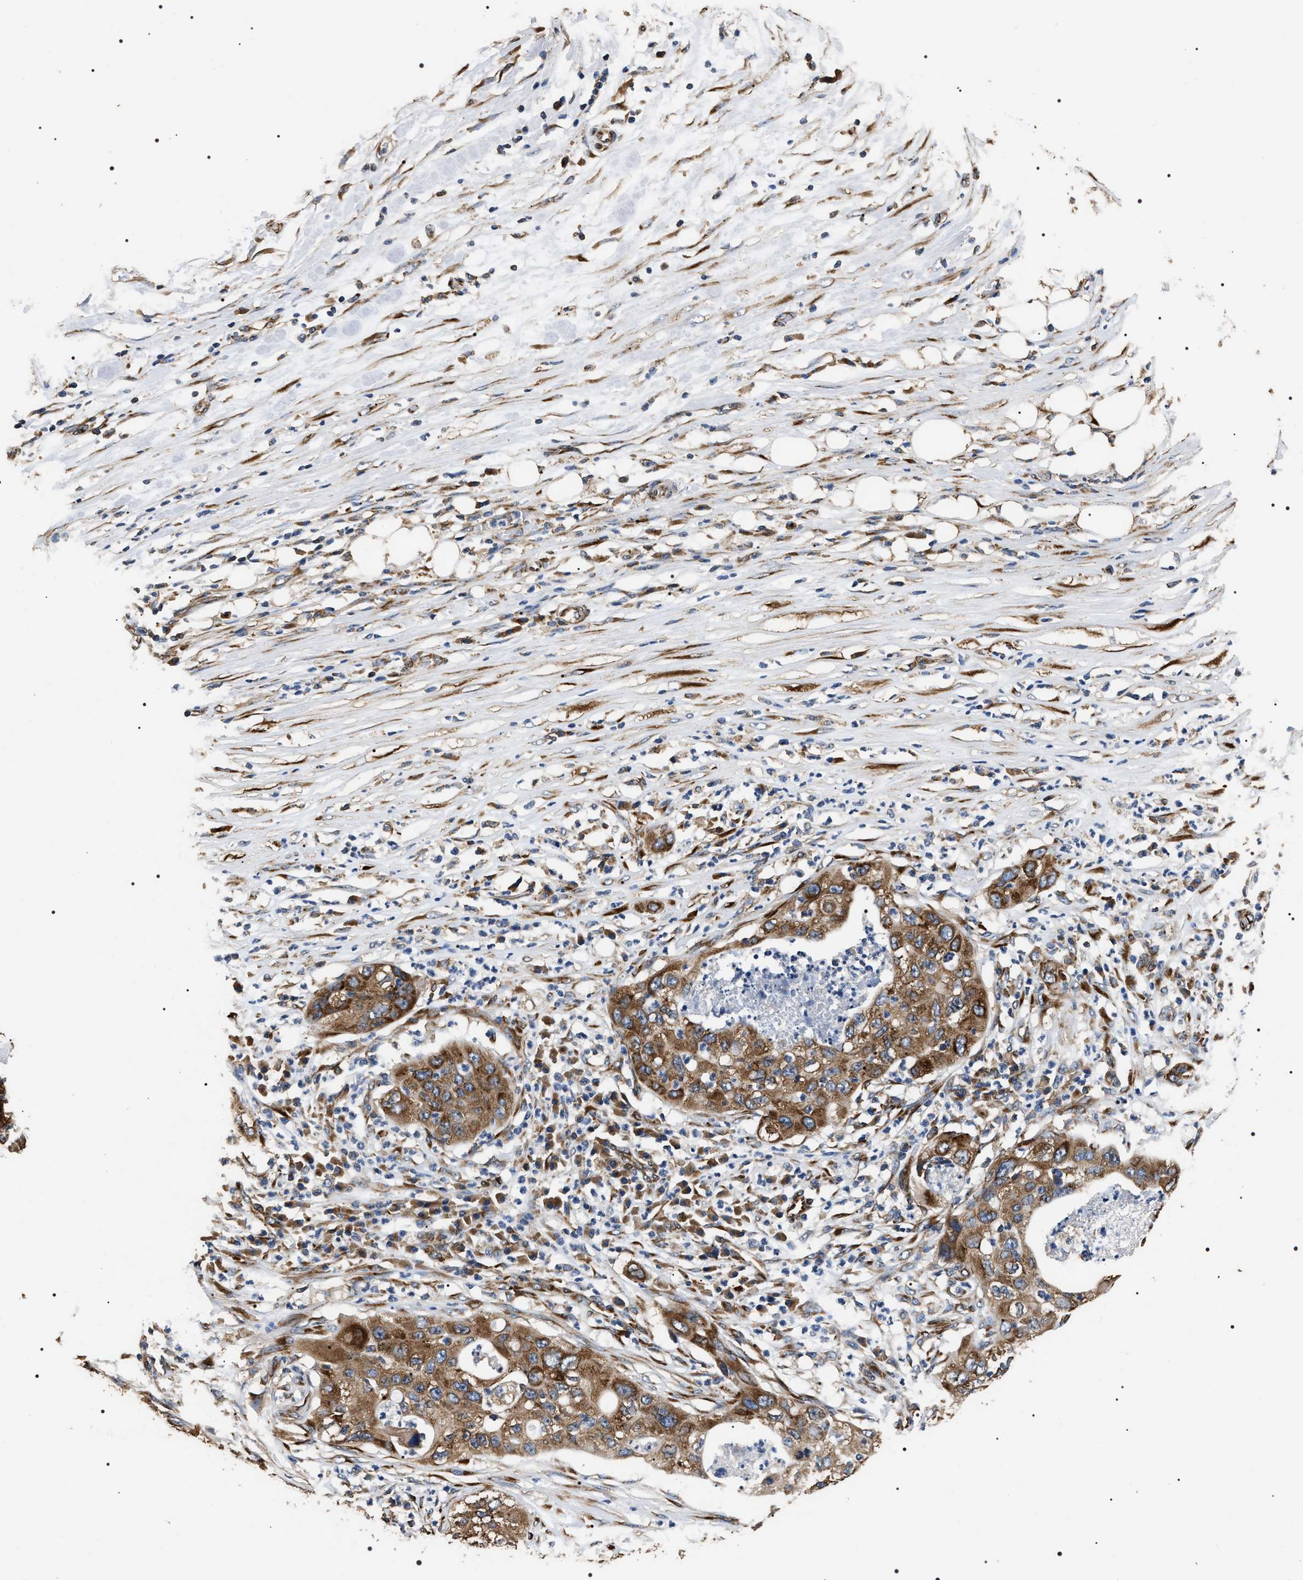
{"staining": {"intensity": "moderate", "quantity": ">75%", "location": "cytoplasmic/membranous"}, "tissue": "pancreatic cancer", "cell_type": "Tumor cells", "image_type": "cancer", "snomed": [{"axis": "morphology", "description": "Adenocarcinoma, NOS"}, {"axis": "topography", "description": "Pancreas"}], "caption": "Brown immunohistochemical staining in human pancreatic cancer (adenocarcinoma) exhibits moderate cytoplasmic/membranous expression in about >75% of tumor cells.", "gene": "KTN1", "patient": {"sex": "female", "age": 78}}